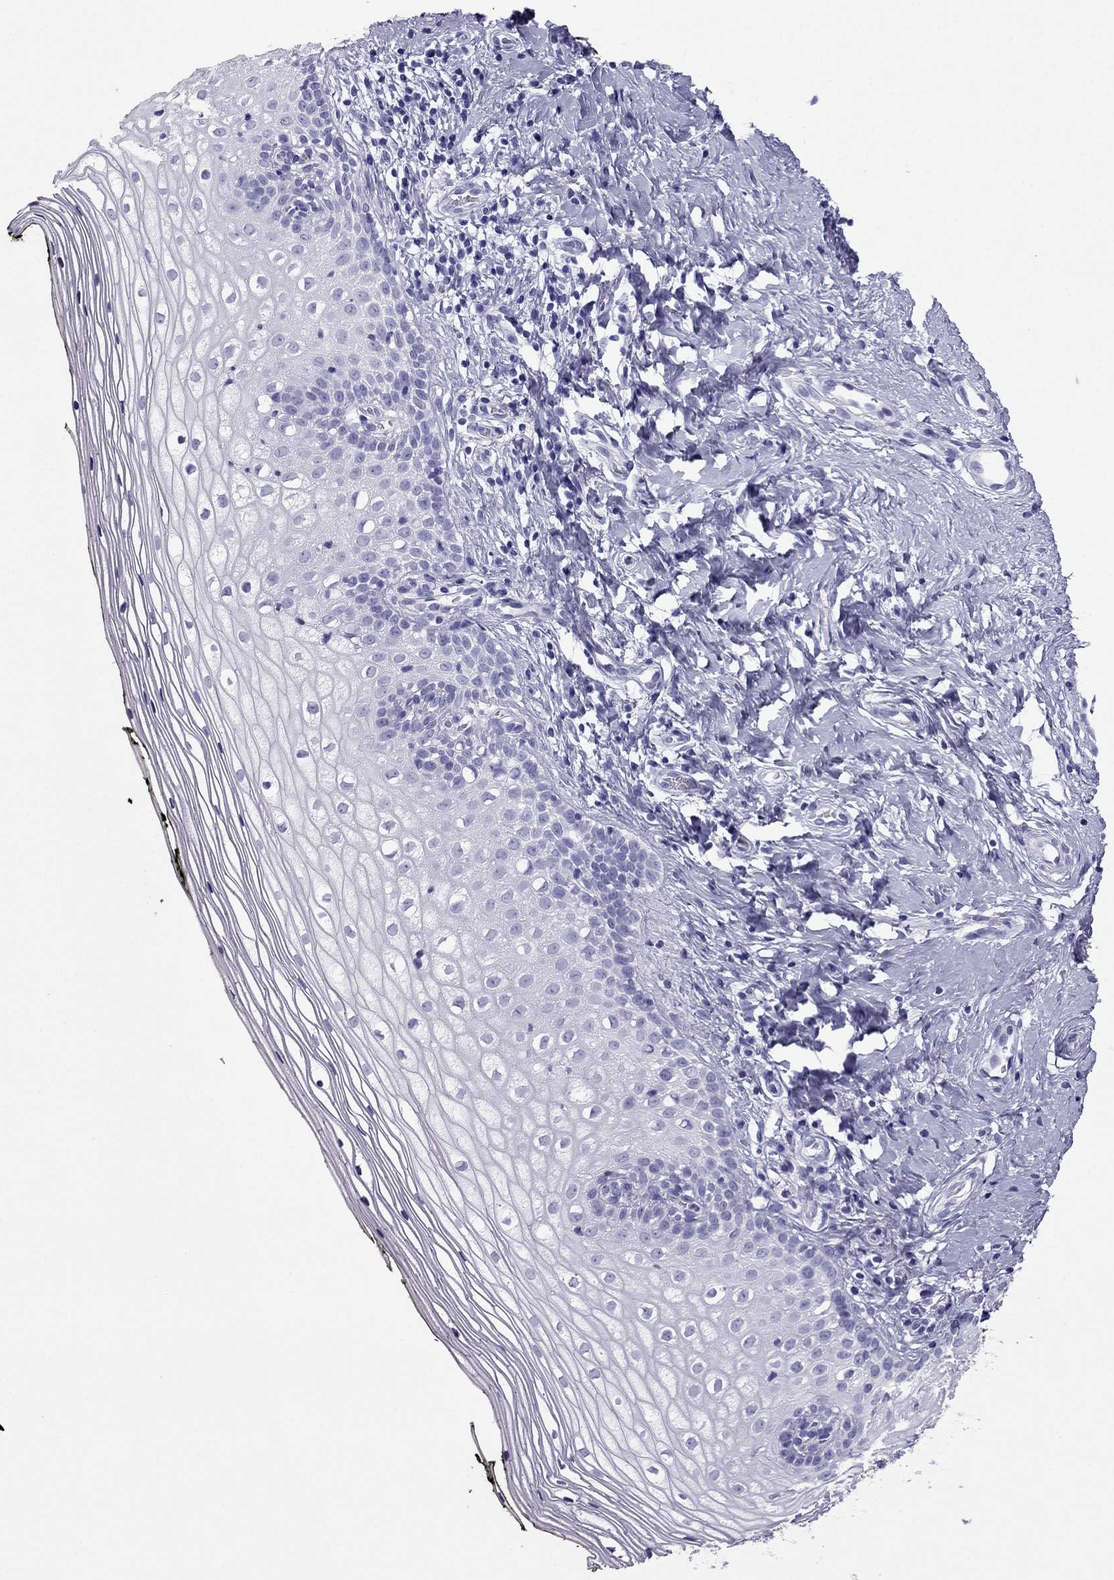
{"staining": {"intensity": "negative", "quantity": "none", "location": "none"}, "tissue": "vagina", "cell_type": "Squamous epithelial cells", "image_type": "normal", "snomed": [{"axis": "morphology", "description": "Normal tissue, NOS"}, {"axis": "topography", "description": "Vagina"}], "caption": "Immunohistochemistry (IHC) histopathology image of benign vagina stained for a protein (brown), which reveals no positivity in squamous epithelial cells. (DAB (3,3'-diaminobenzidine) immunohistochemistry (IHC) with hematoxylin counter stain).", "gene": "PDE6A", "patient": {"sex": "female", "age": 47}}